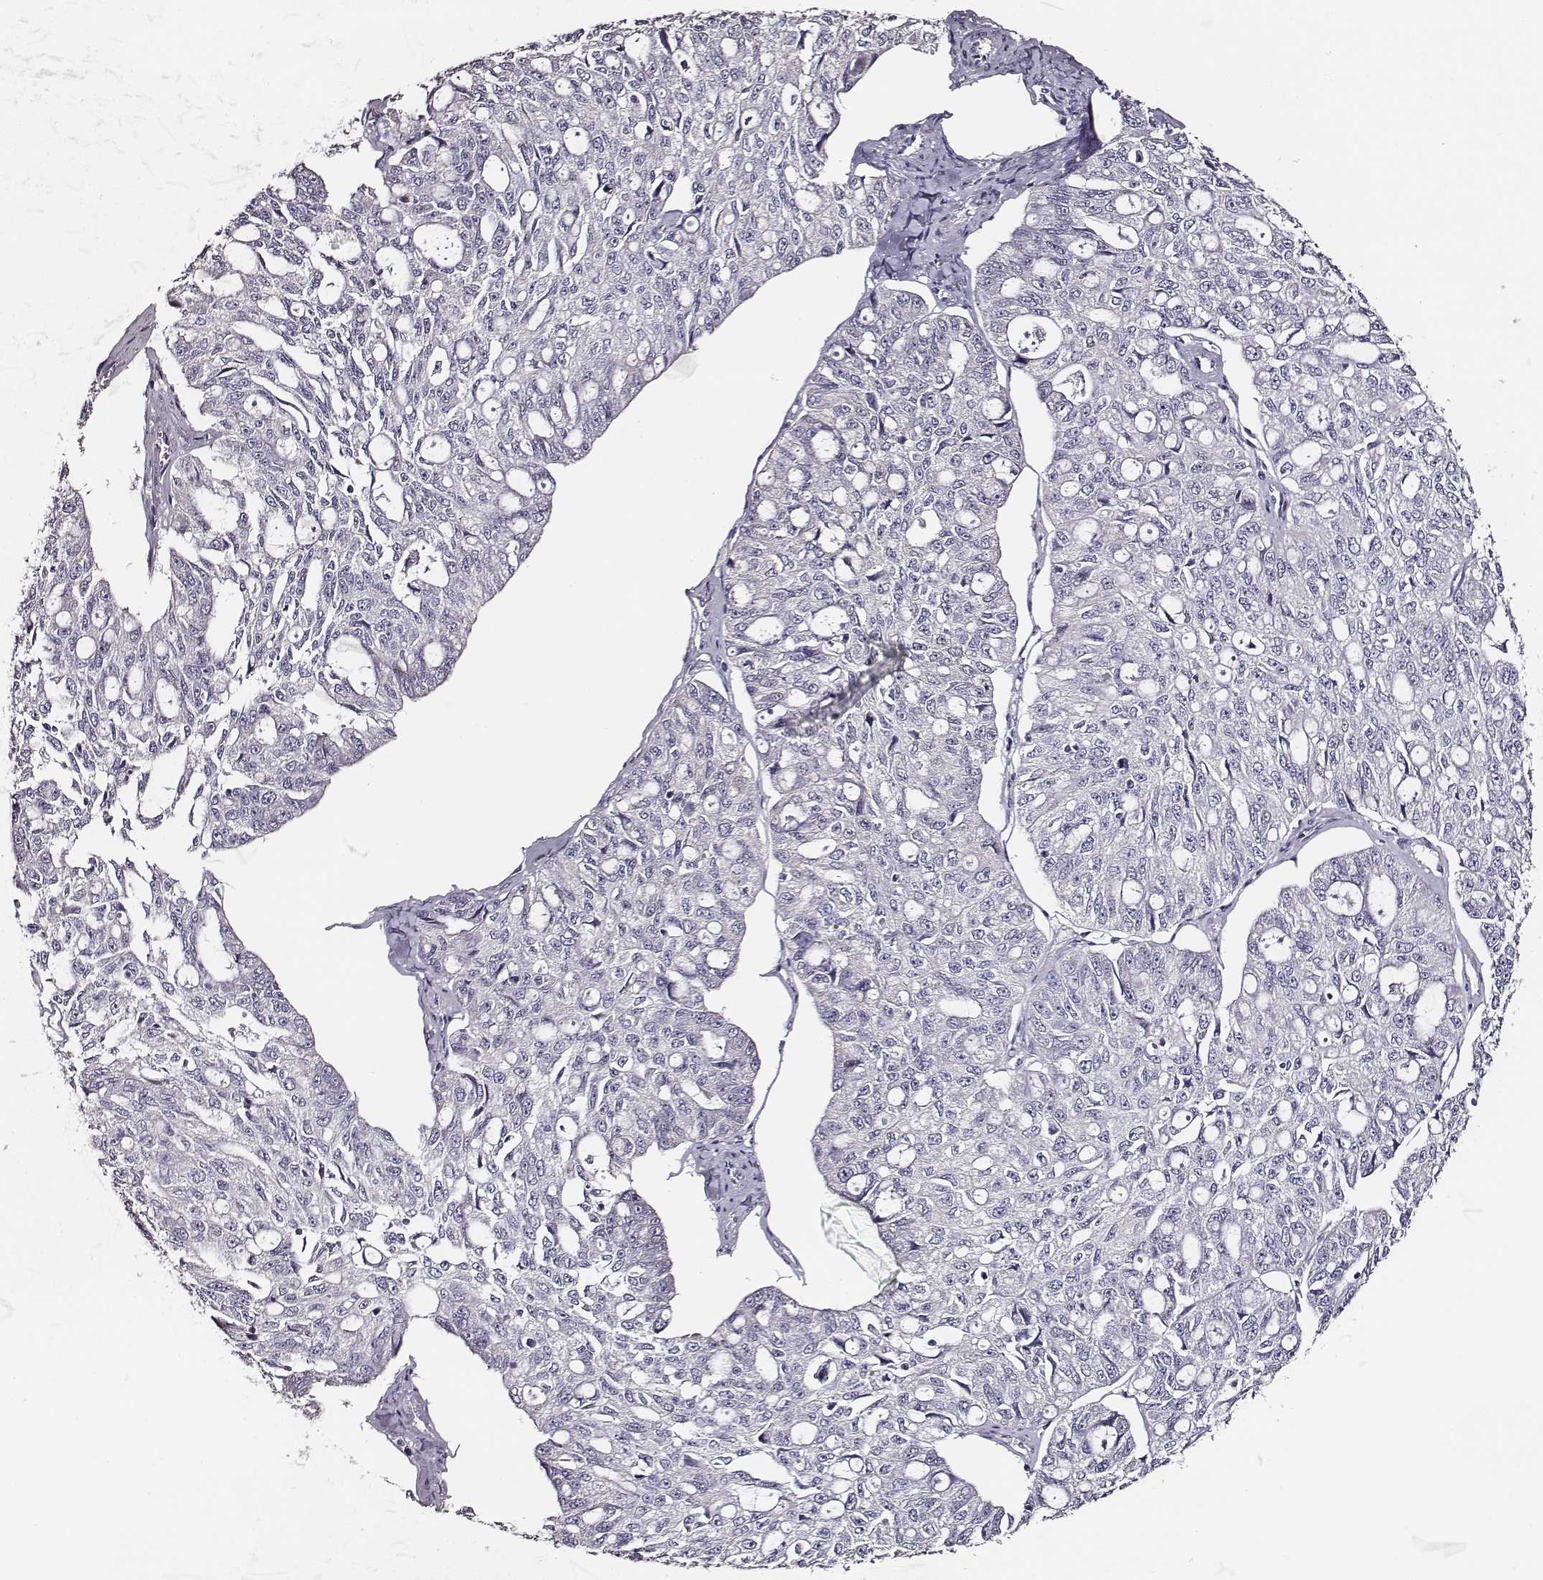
{"staining": {"intensity": "negative", "quantity": "none", "location": "none"}, "tissue": "ovarian cancer", "cell_type": "Tumor cells", "image_type": "cancer", "snomed": [{"axis": "morphology", "description": "Carcinoma, endometroid"}, {"axis": "topography", "description": "Ovary"}], "caption": "Immunohistochemistry (IHC) image of neoplastic tissue: human endometroid carcinoma (ovarian) stained with DAB reveals no significant protein staining in tumor cells.", "gene": "AADAT", "patient": {"sex": "female", "age": 65}}